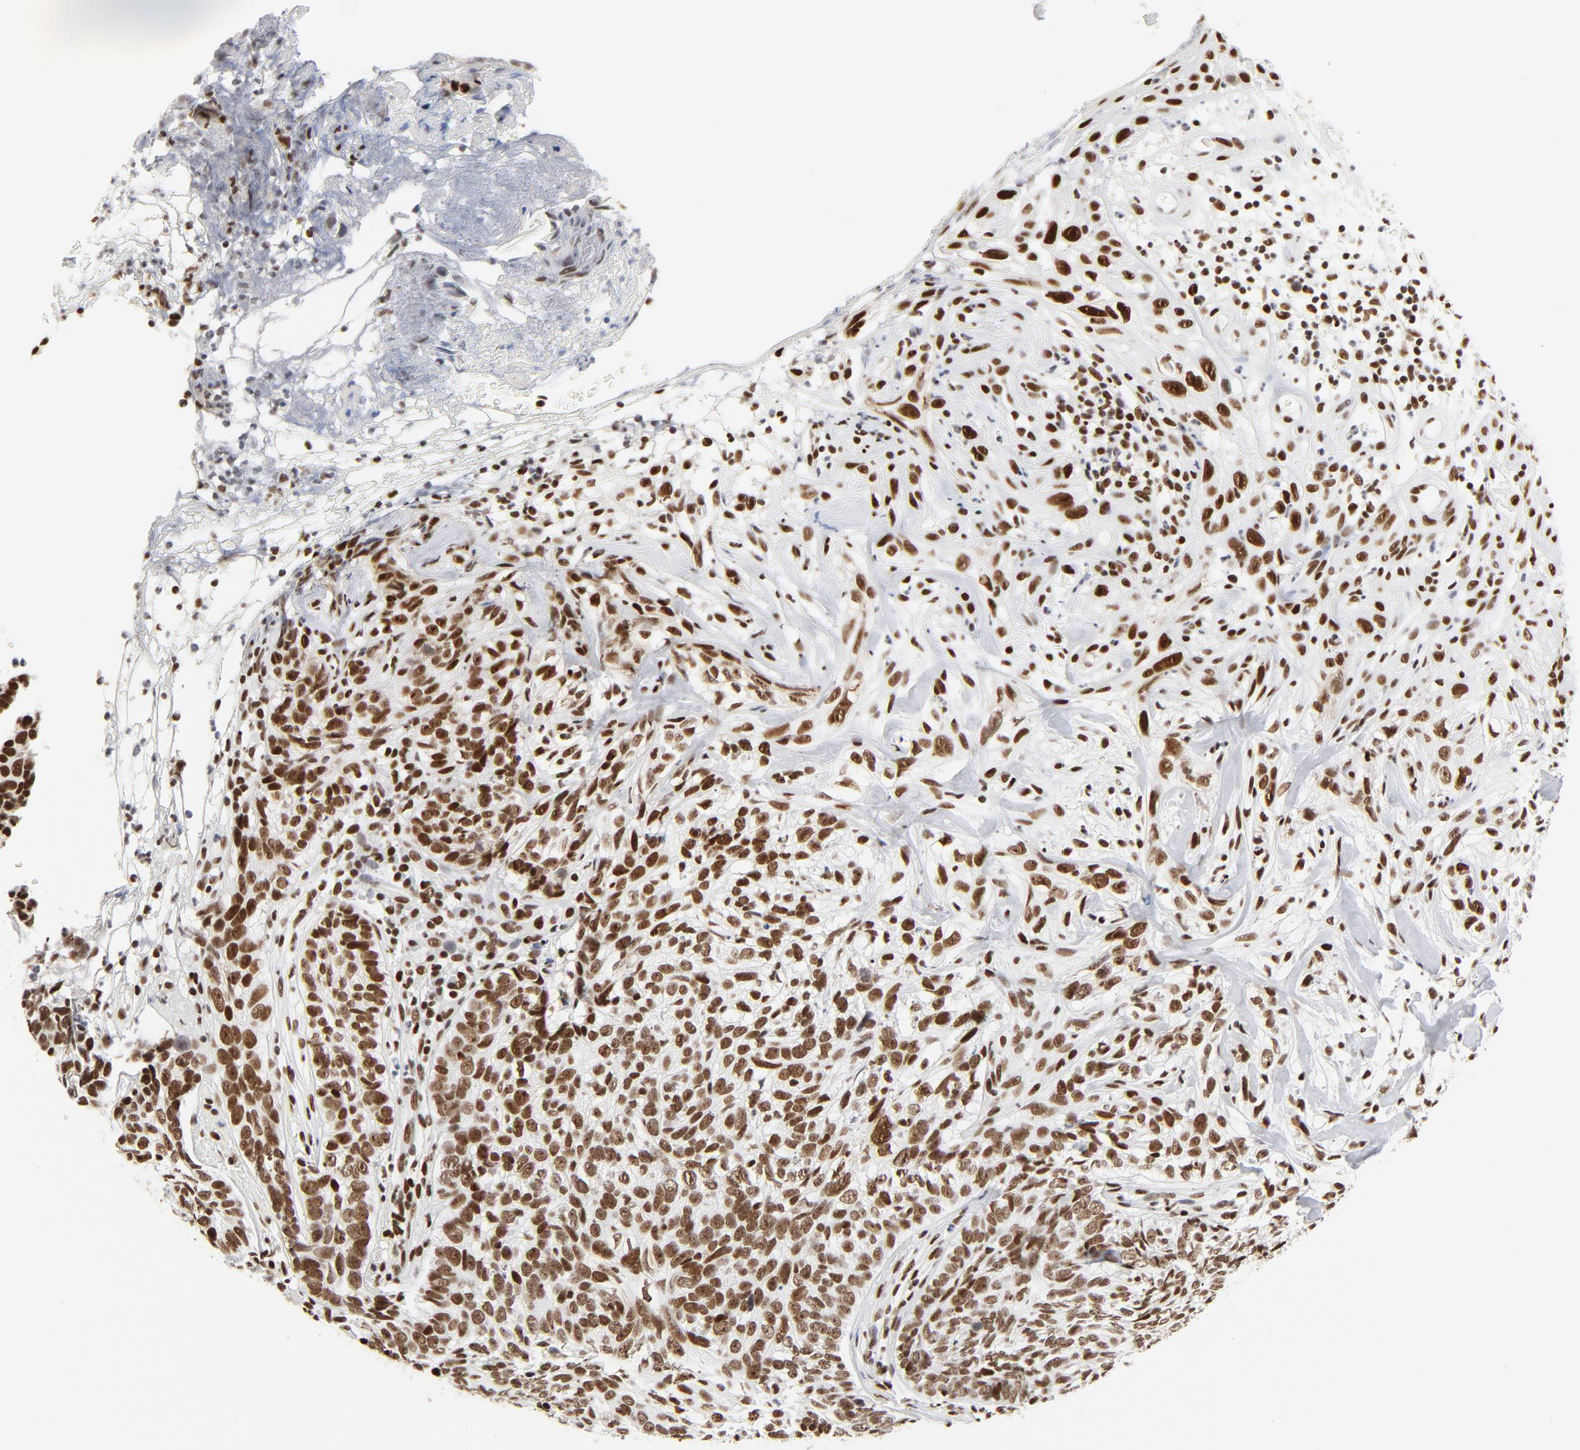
{"staining": {"intensity": "moderate", "quantity": ">75%", "location": "nuclear"}, "tissue": "skin cancer", "cell_type": "Tumor cells", "image_type": "cancer", "snomed": [{"axis": "morphology", "description": "Basal cell carcinoma"}, {"axis": "topography", "description": "Skin"}], "caption": "Immunohistochemical staining of basal cell carcinoma (skin) displays moderate nuclear protein staining in approximately >75% of tumor cells.", "gene": "GTF2H1", "patient": {"sex": "male", "age": 72}}